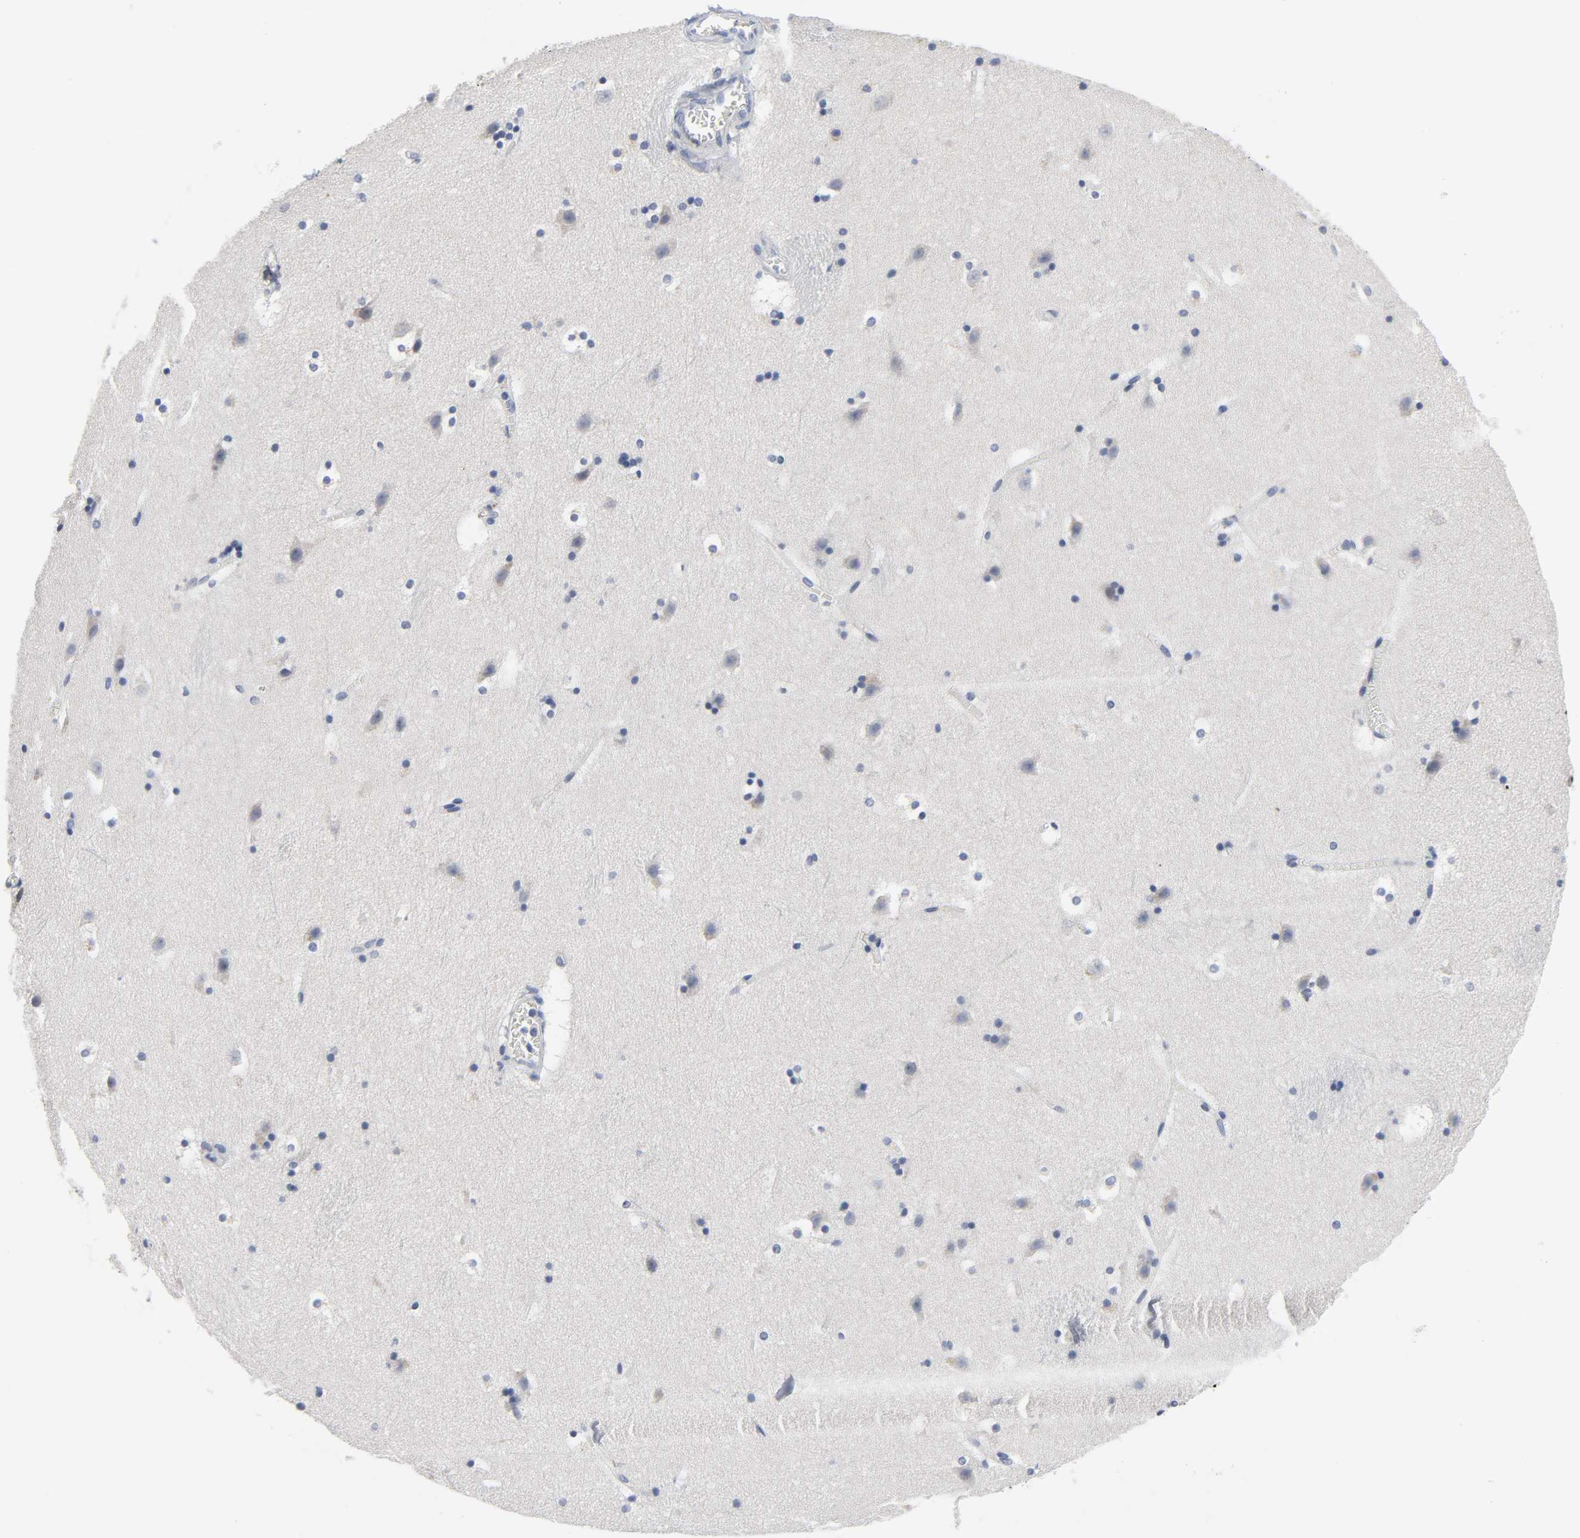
{"staining": {"intensity": "negative", "quantity": "none", "location": "none"}, "tissue": "caudate", "cell_type": "Glial cells", "image_type": "normal", "snomed": [{"axis": "morphology", "description": "Normal tissue, NOS"}, {"axis": "topography", "description": "Lateral ventricle wall"}], "caption": "DAB immunohistochemical staining of unremarkable human caudate reveals no significant expression in glial cells.", "gene": "WEE1", "patient": {"sex": "male", "age": 45}}